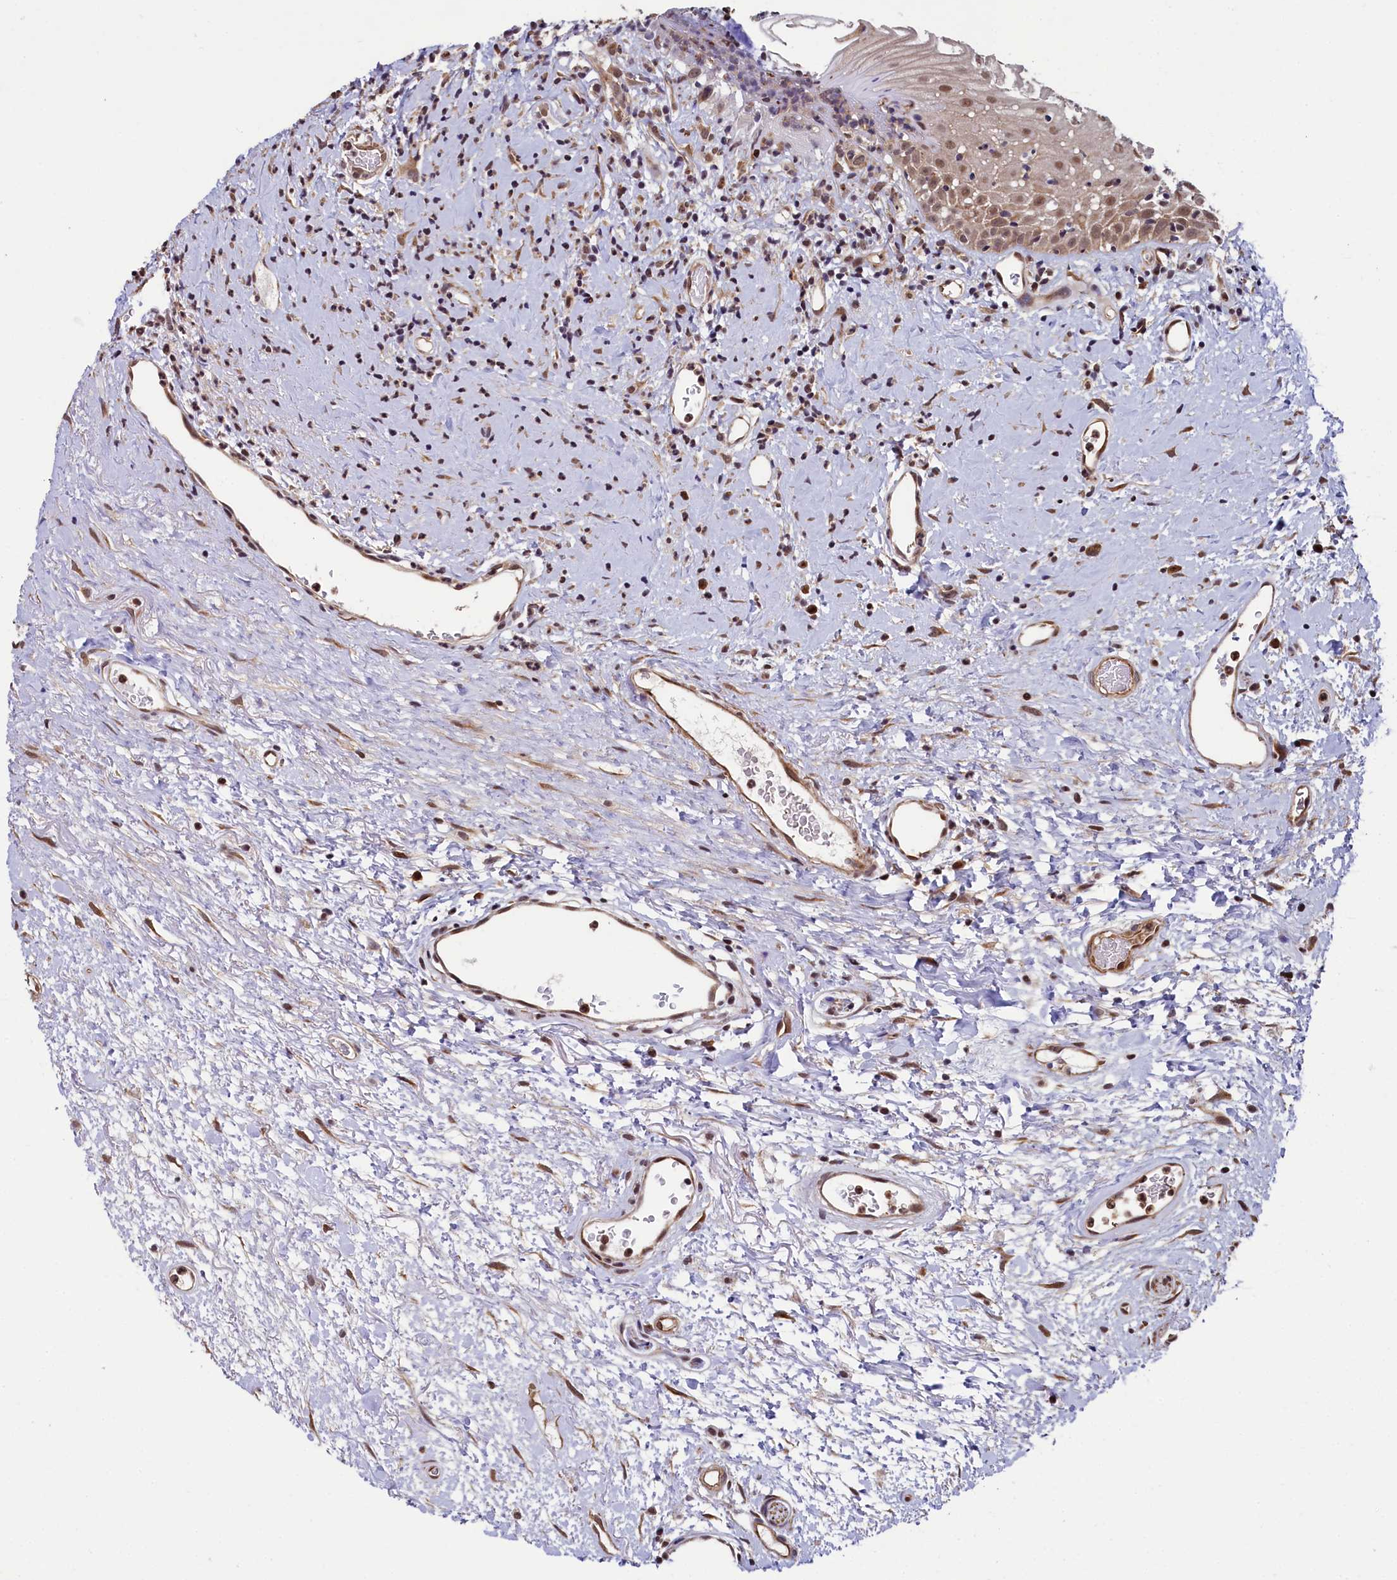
{"staining": {"intensity": "weak", "quantity": ">75%", "location": "nuclear"}, "tissue": "oral mucosa", "cell_type": "Squamous epithelial cells", "image_type": "normal", "snomed": [{"axis": "morphology", "description": "Normal tissue, NOS"}, {"axis": "topography", "description": "Oral tissue"}], "caption": "About >75% of squamous epithelial cells in normal human oral mucosa show weak nuclear protein expression as visualized by brown immunohistochemical staining.", "gene": "LEO1", "patient": {"sex": "female", "age": 76}}